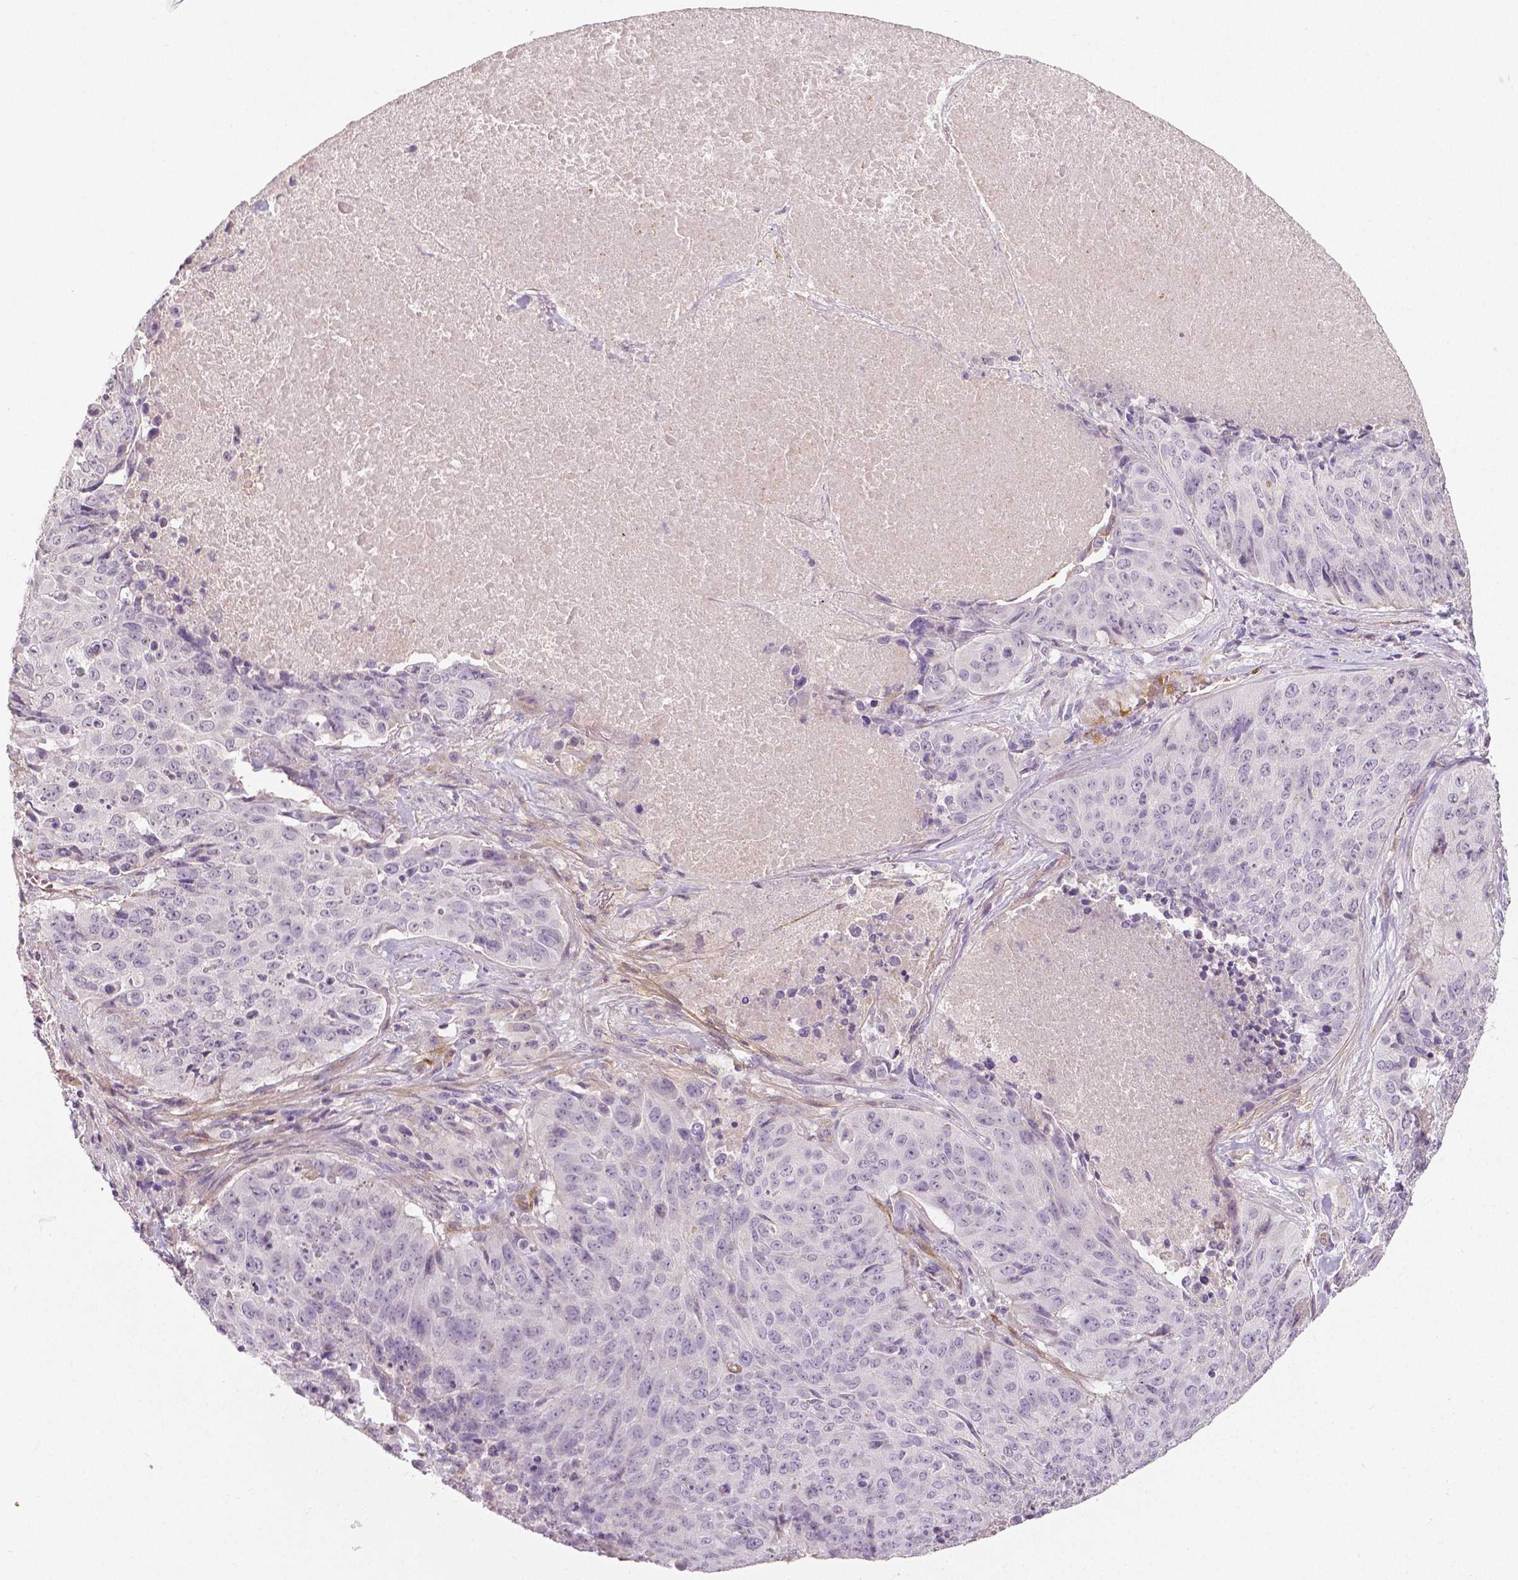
{"staining": {"intensity": "negative", "quantity": "none", "location": "none"}, "tissue": "lung cancer", "cell_type": "Tumor cells", "image_type": "cancer", "snomed": [{"axis": "morphology", "description": "Normal tissue, NOS"}, {"axis": "morphology", "description": "Squamous cell carcinoma, NOS"}, {"axis": "topography", "description": "Bronchus"}, {"axis": "topography", "description": "Lung"}], "caption": "High magnification brightfield microscopy of lung cancer stained with DAB (3,3'-diaminobenzidine) (brown) and counterstained with hematoxylin (blue): tumor cells show no significant positivity.", "gene": "FLT1", "patient": {"sex": "male", "age": 64}}